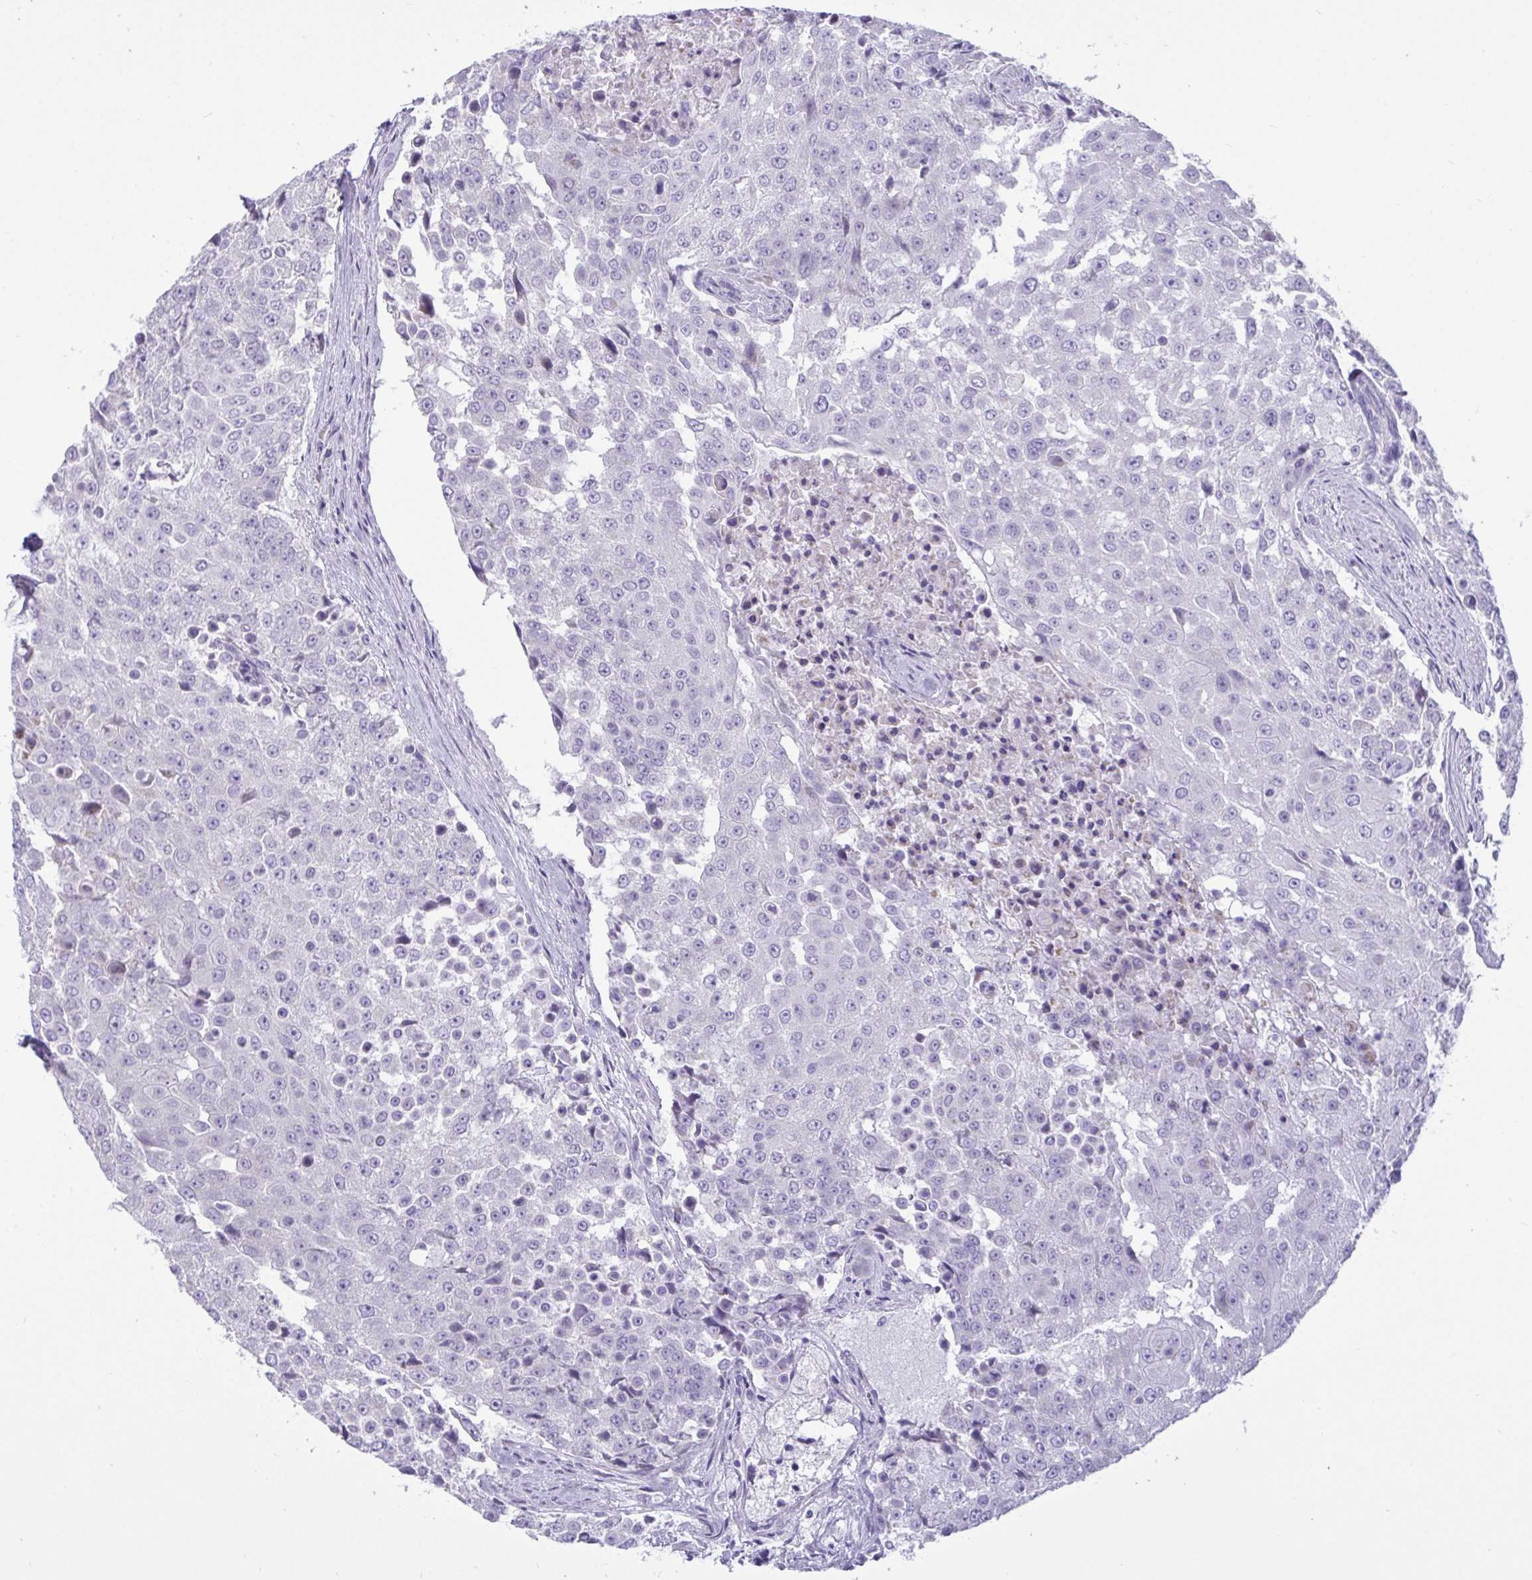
{"staining": {"intensity": "negative", "quantity": "none", "location": "none"}, "tissue": "urothelial cancer", "cell_type": "Tumor cells", "image_type": "cancer", "snomed": [{"axis": "morphology", "description": "Urothelial carcinoma, High grade"}, {"axis": "topography", "description": "Urinary bladder"}], "caption": "High-grade urothelial carcinoma was stained to show a protein in brown. There is no significant positivity in tumor cells.", "gene": "C4orf33", "patient": {"sex": "female", "age": 63}}